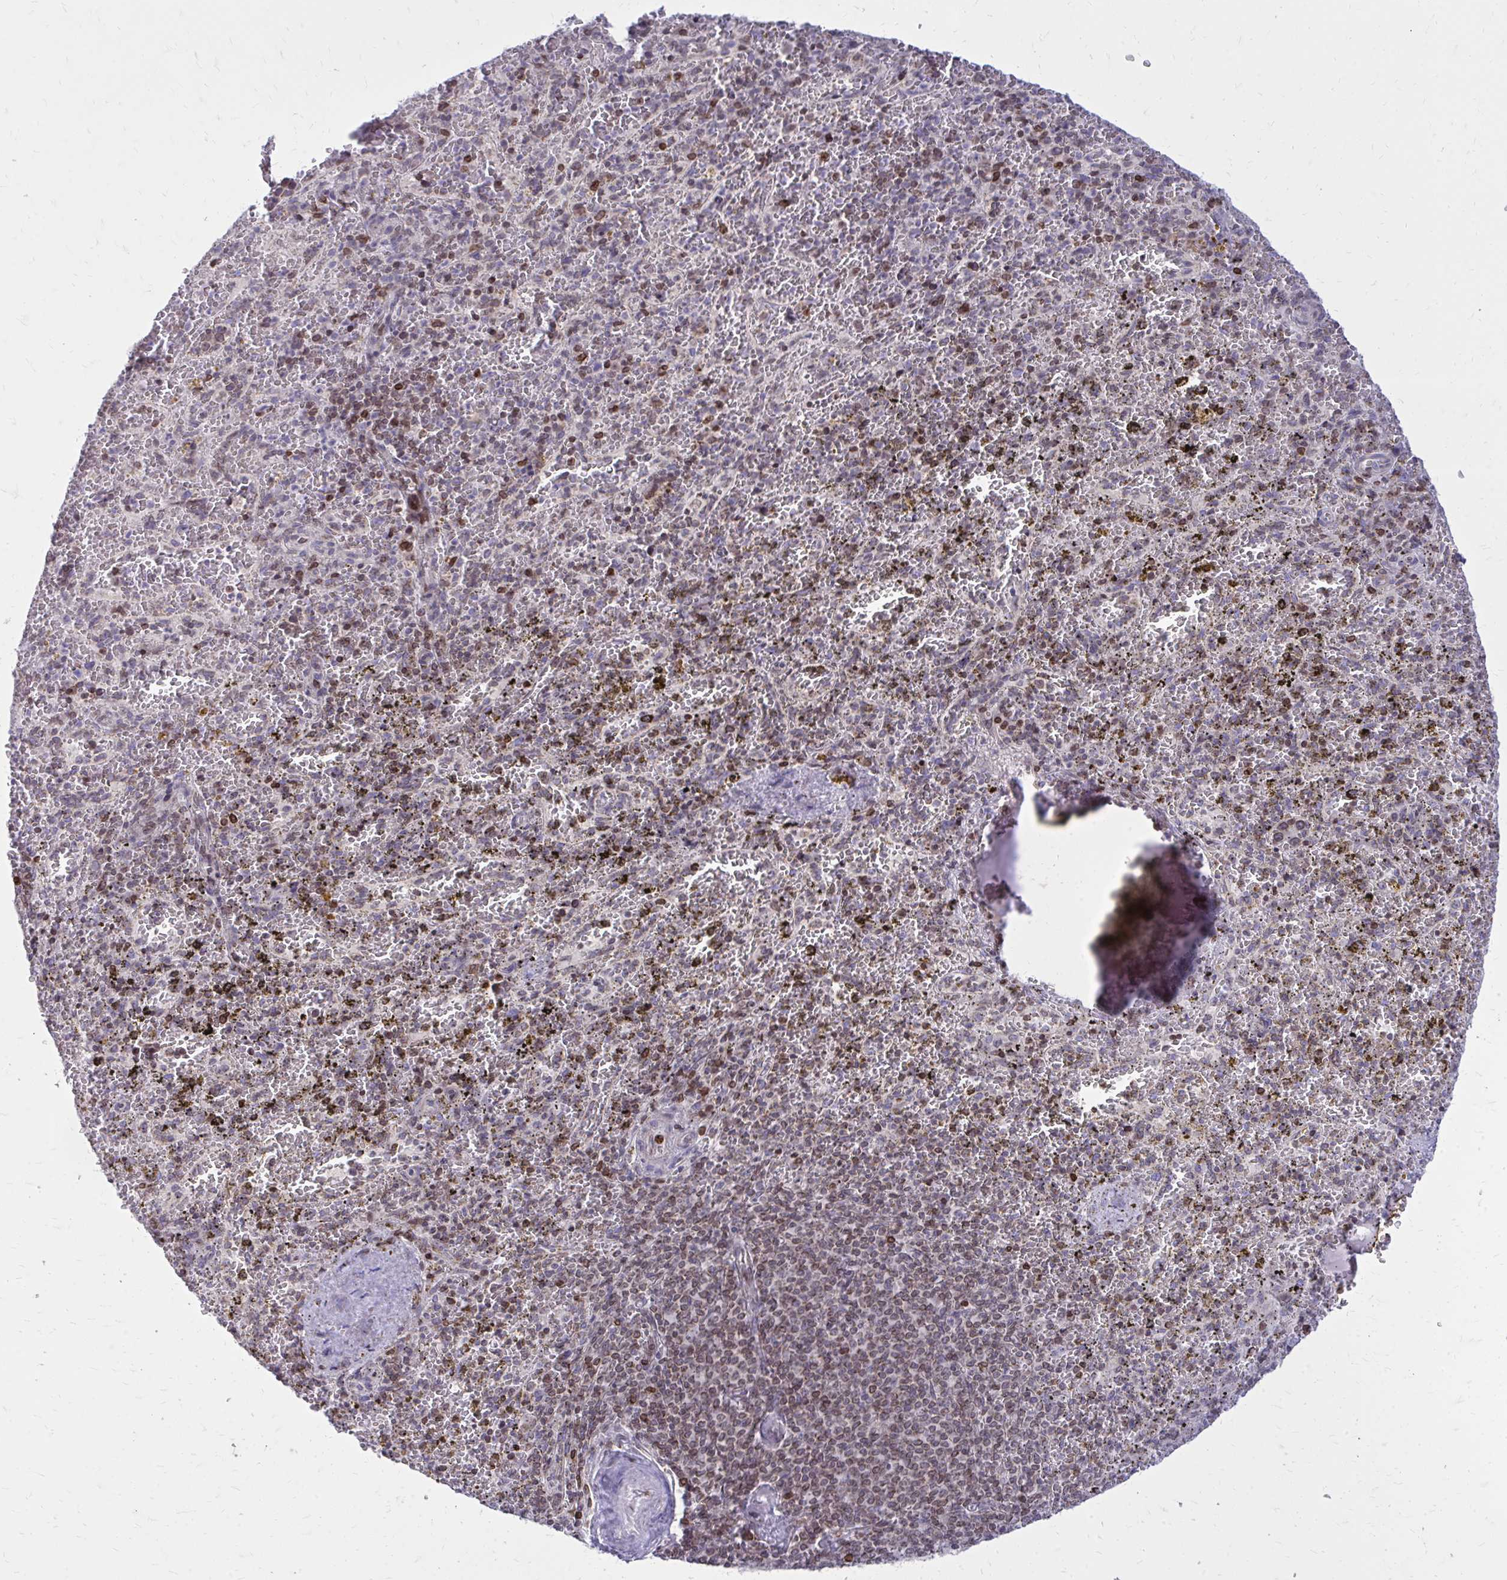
{"staining": {"intensity": "moderate", "quantity": "<25%", "location": "cytoplasmic/membranous,nuclear"}, "tissue": "spleen", "cell_type": "Cells in red pulp", "image_type": "normal", "snomed": [{"axis": "morphology", "description": "Normal tissue, NOS"}, {"axis": "topography", "description": "Spleen"}], "caption": "The photomicrograph displays a brown stain indicating the presence of a protein in the cytoplasmic/membranous,nuclear of cells in red pulp in spleen. (brown staining indicates protein expression, while blue staining denotes nuclei).", "gene": "RPS6KA2", "patient": {"sex": "female", "age": 50}}